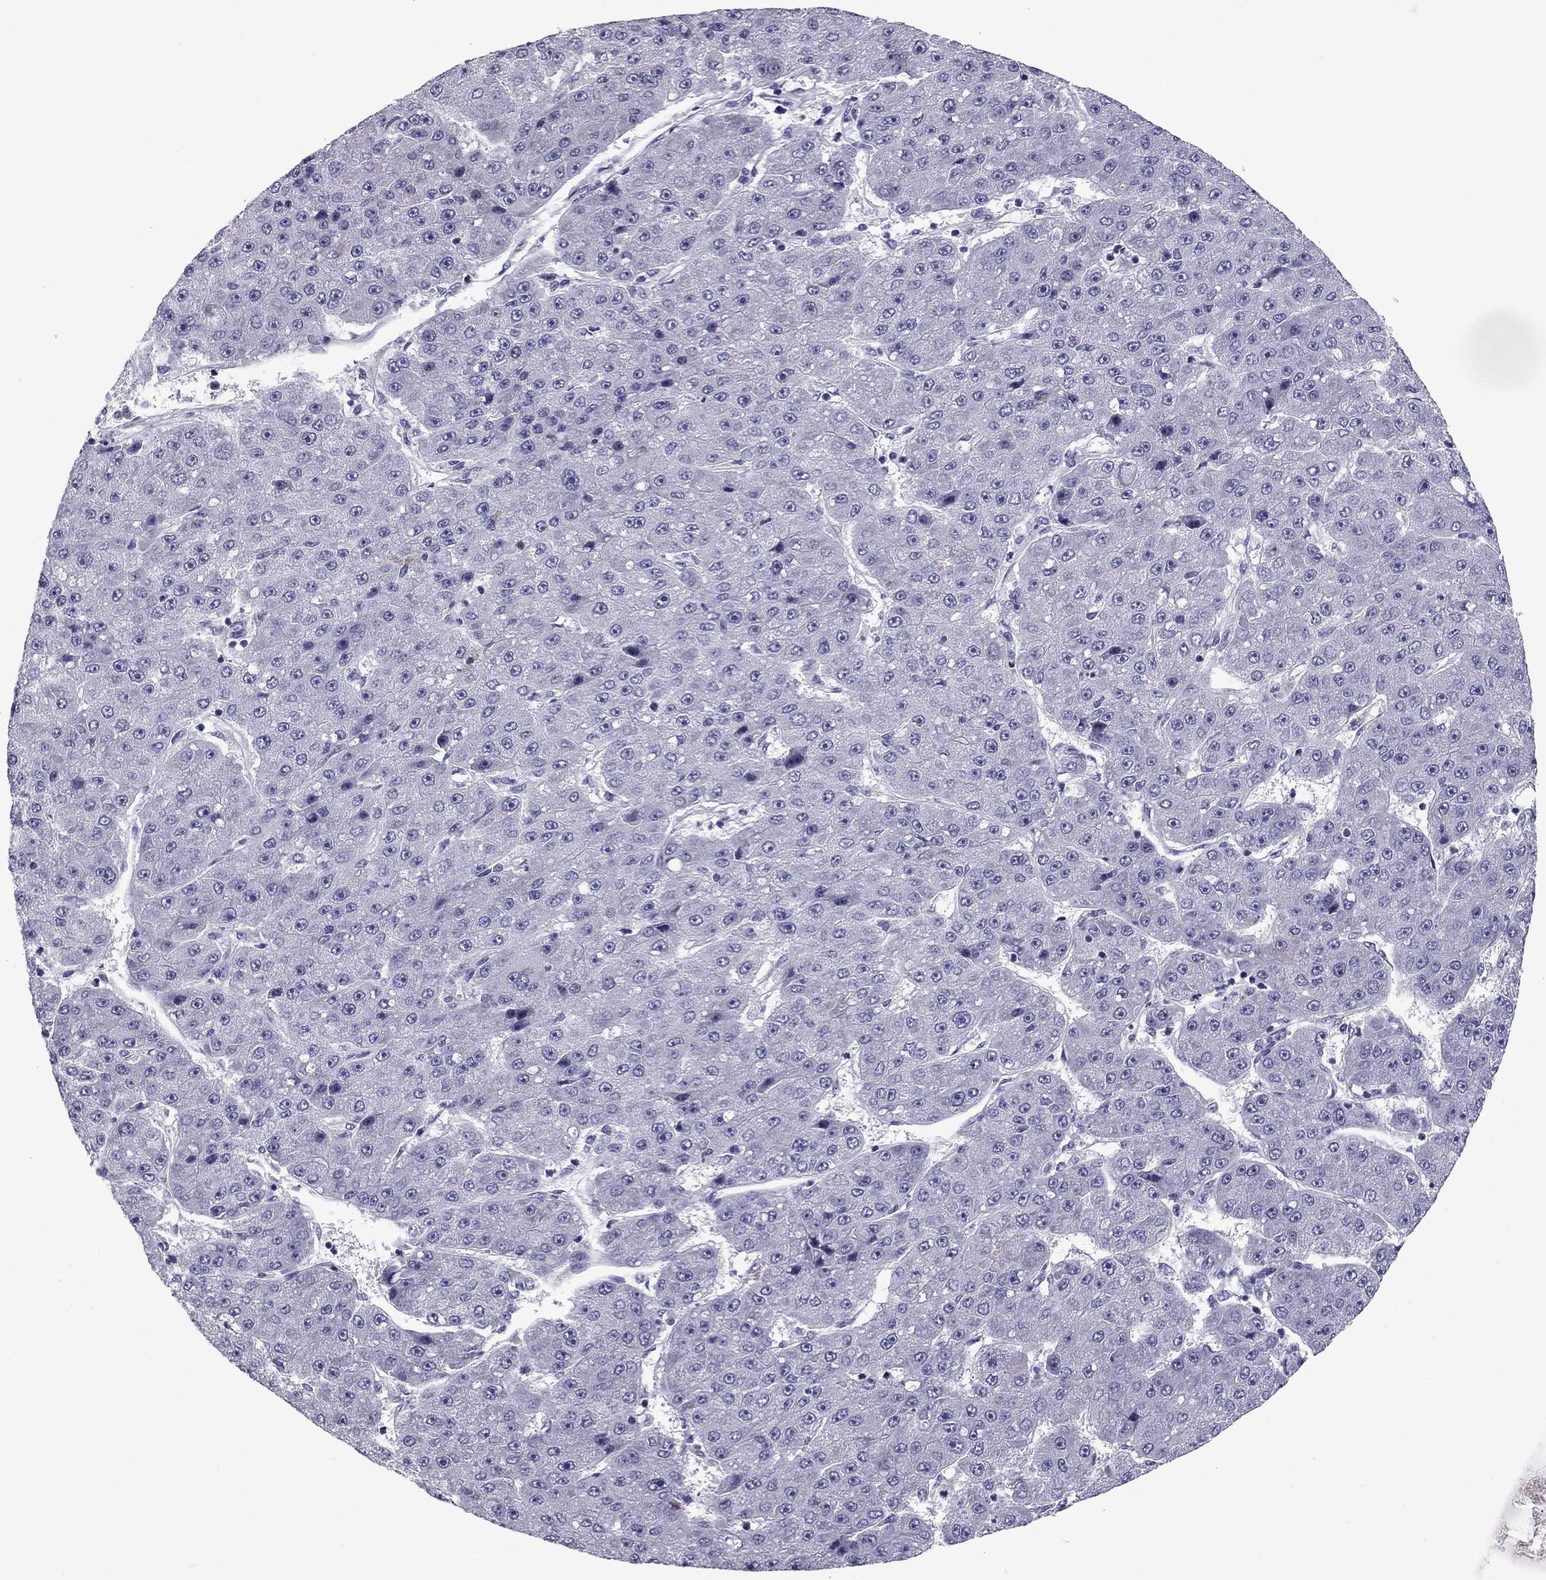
{"staining": {"intensity": "negative", "quantity": "none", "location": "none"}, "tissue": "liver cancer", "cell_type": "Tumor cells", "image_type": "cancer", "snomed": [{"axis": "morphology", "description": "Carcinoma, Hepatocellular, NOS"}, {"axis": "topography", "description": "Liver"}], "caption": "Tumor cells show no significant protein expression in liver hepatocellular carcinoma. (Brightfield microscopy of DAB (3,3'-diaminobenzidine) IHC at high magnification).", "gene": "TMED3", "patient": {"sex": "male", "age": 67}}